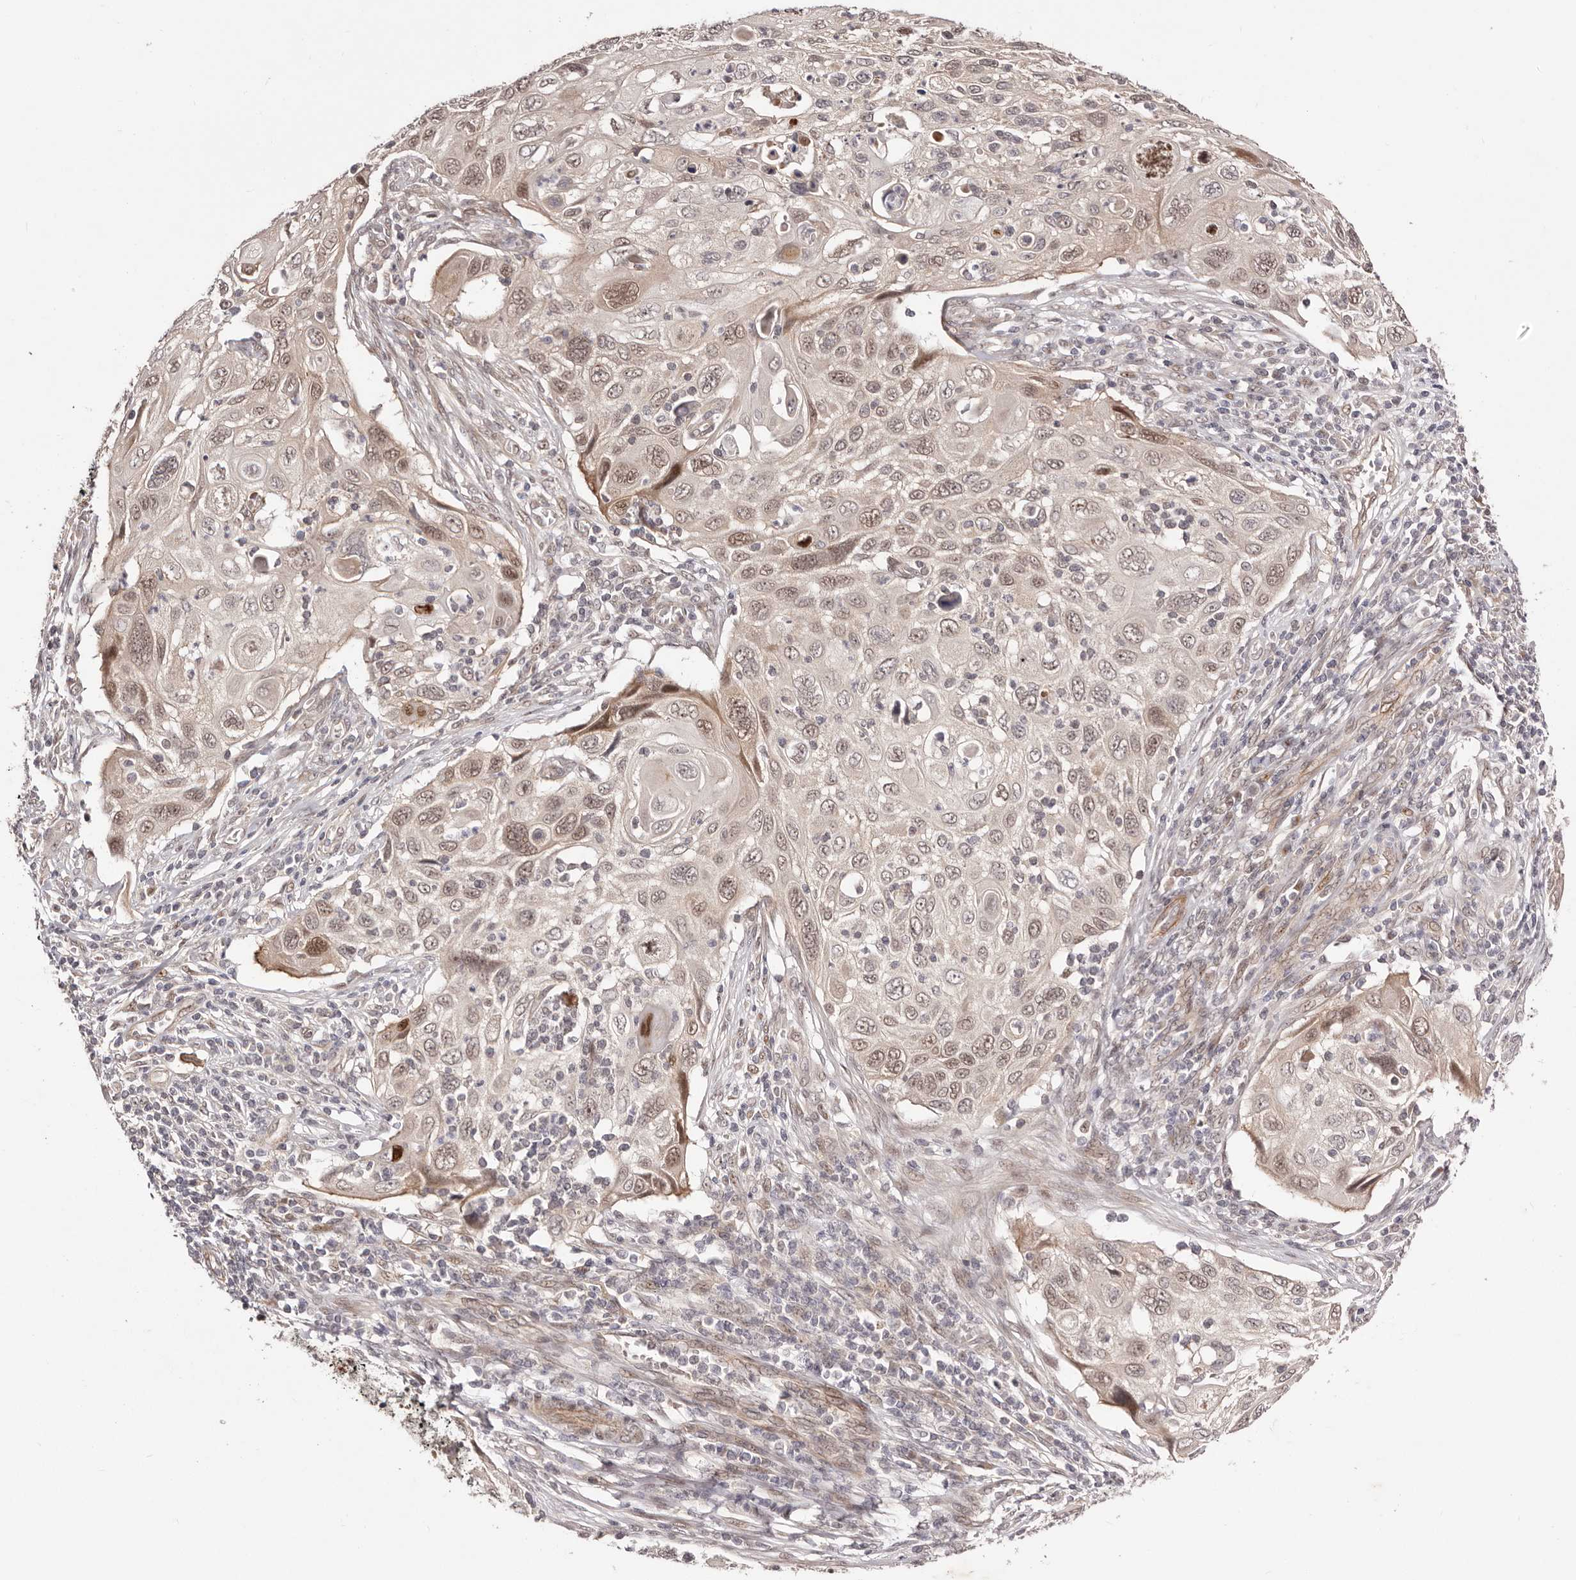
{"staining": {"intensity": "moderate", "quantity": ">75%", "location": "nuclear"}, "tissue": "cervical cancer", "cell_type": "Tumor cells", "image_type": "cancer", "snomed": [{"axis": "morphology", "description": "Squamous cell carcinoma, NOS"}, {"axis": "topography", "description": "Cervix"}], "caption": "Tumor cells exhibit medium levels of moderate nuclear positivity in about >75% of cells in human cervical cancer (squamous cell carcinoma).", "gene": "EGR3", "patient": {"sex": "female", "age": 70}}